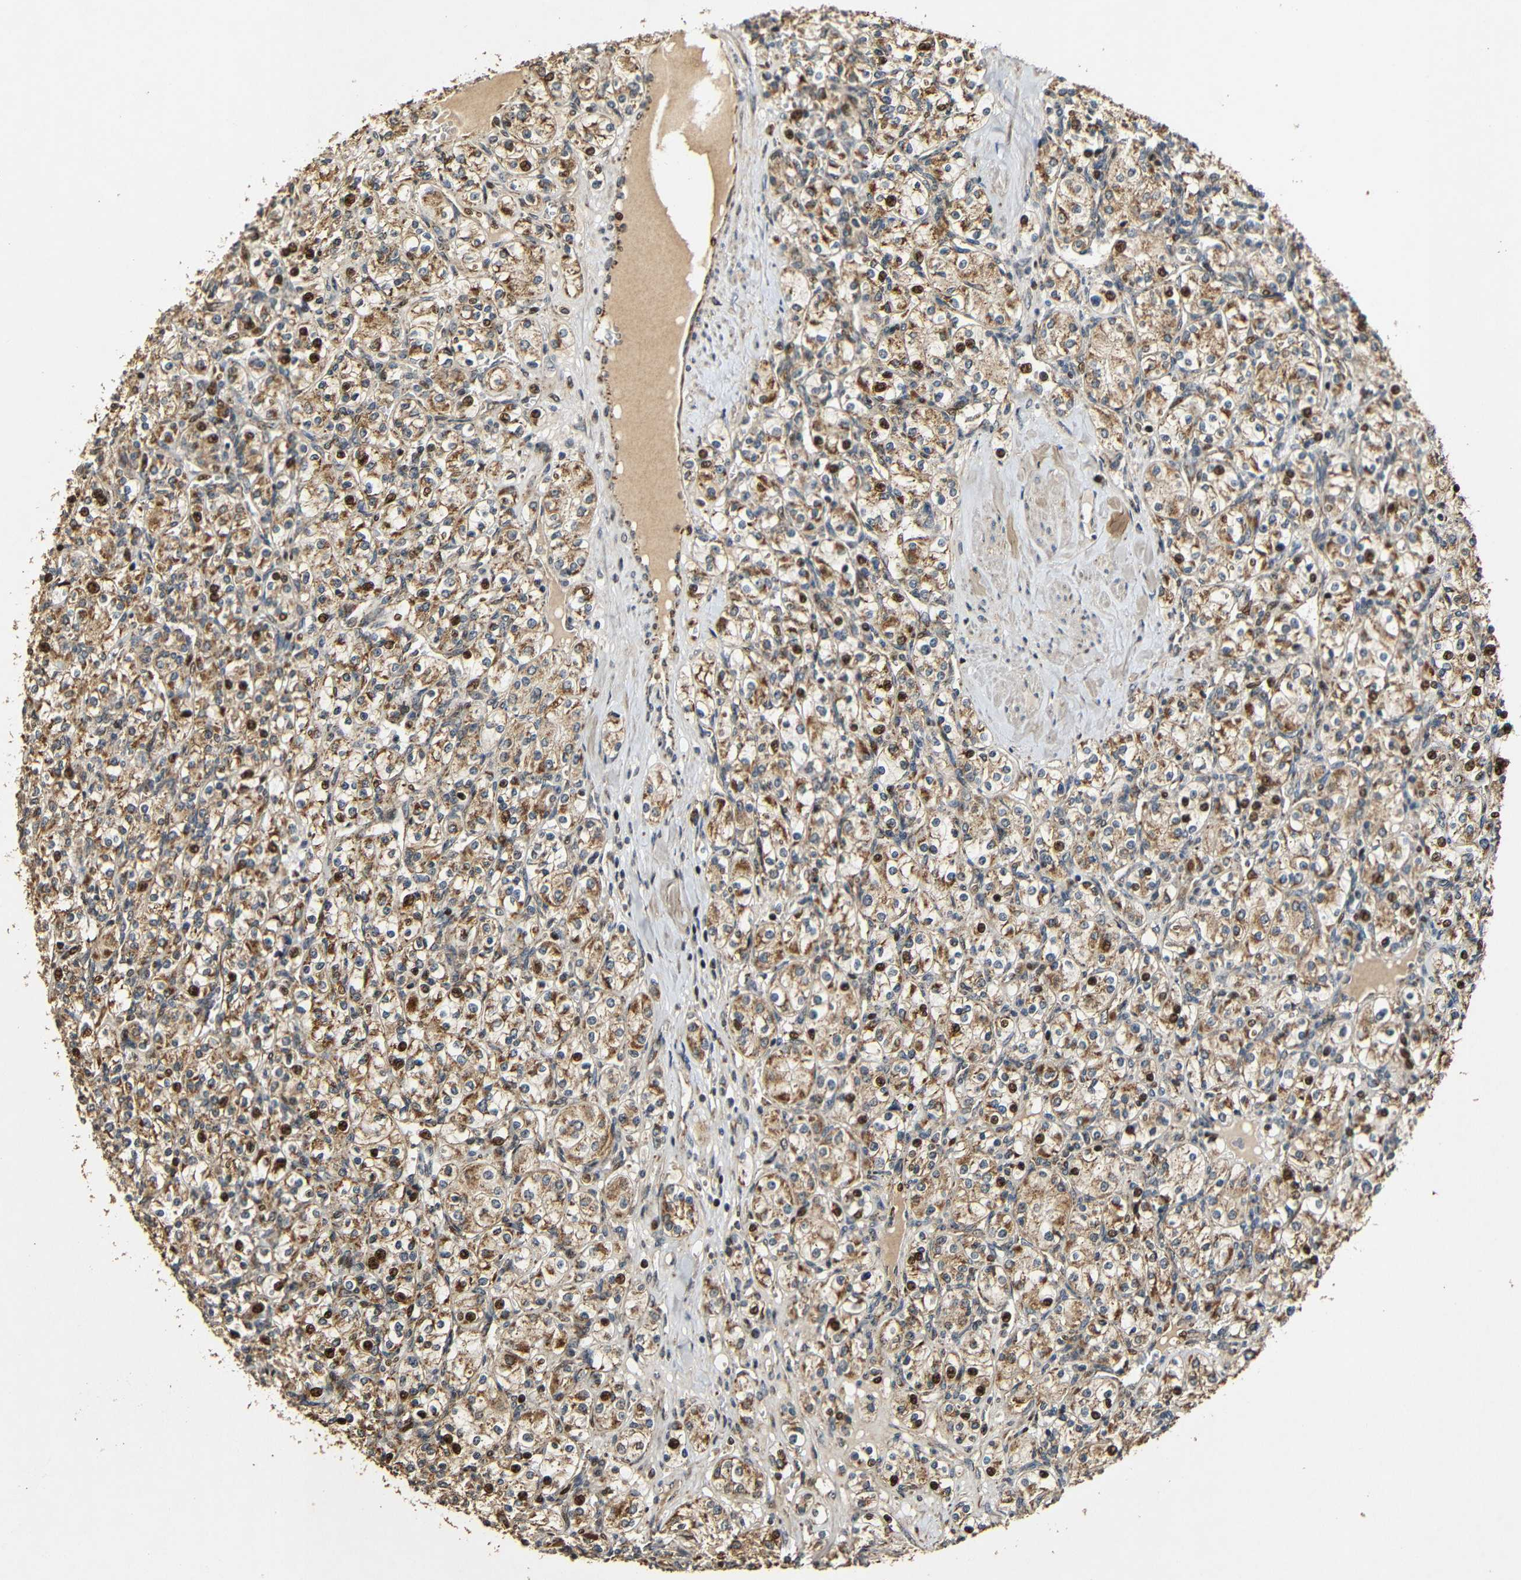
{"staining": {"intensity": "moderate", "quantity": ">75%", "location": "cytoplasmic/membranous,nuclear"}, "tissue": "renal cancer", "cell_type": "Tumor cells", "image_type": "cancer", "snomed": [{"axis": "morphology", "description": "Adenocarcinoma, NOS"}, {"axis": "topography", "description": "Kidney"}], "caption": "Immunohistochemical staining of human renal adenocarcinoma reveals moderate cytoplasmic/membranous and nuclear protein staining in approximately >75% of tumor cells. (brown staining indicates protein expression, while blue staining denotes nuclei).", "gene": "KAZALD1", "patient": {"sex": "male", "age": 77}}